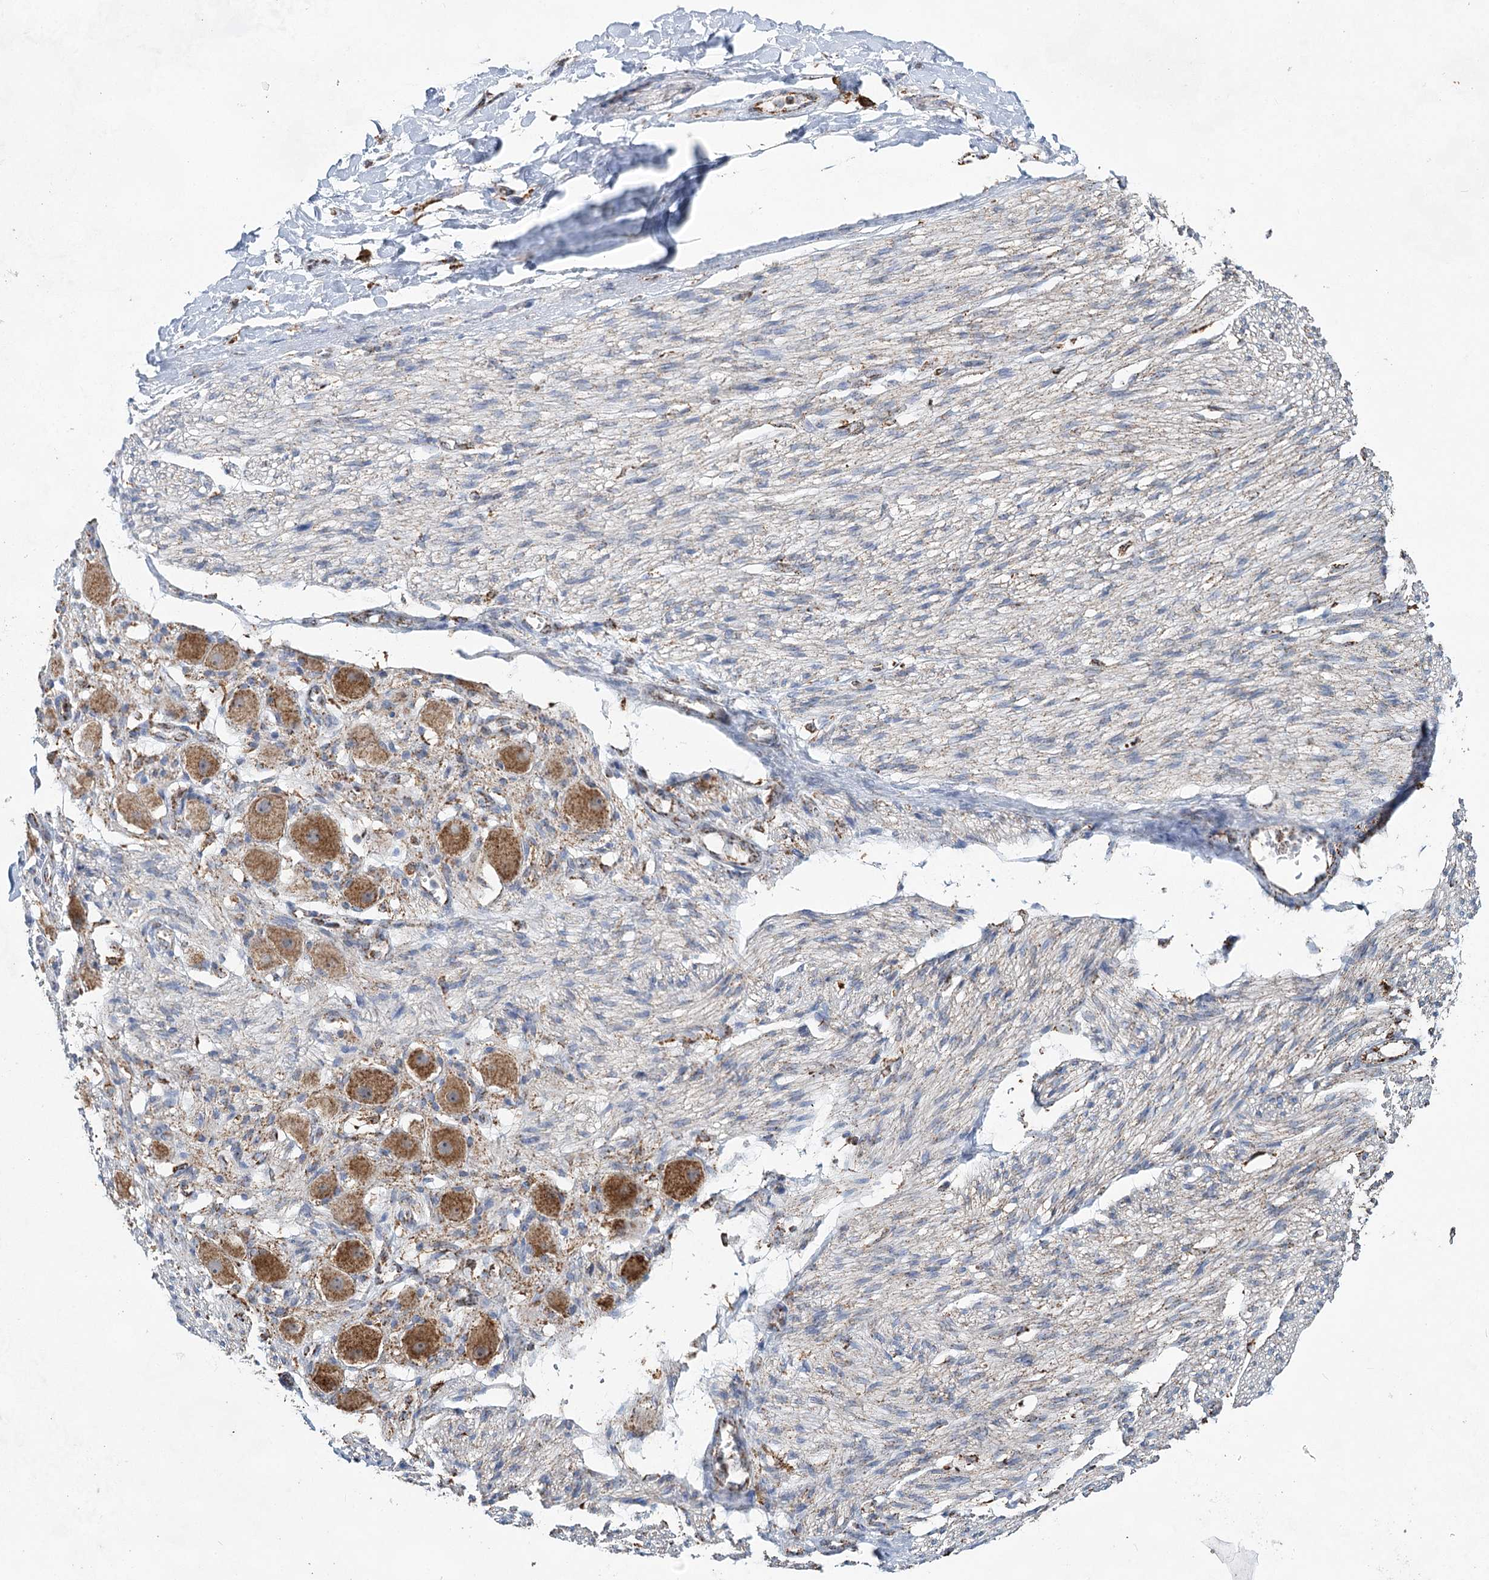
{"staining": {"intensity": "weak", "quantity": ">75%", "location": "cytoplasmic/membranous"}, "tissue": "adipose tissue", "cell_type": "Adipocytes", "image_type": "normal", "snomed": [{"axis": "morphology", "description": "Normal tissue, NOS"}, {"axis": "topography", "description": "Kidney"}, {"axis": "topography", "description": "Peripheral nerve tissue"}], "caption": "Protein positivity by immunohistochemistry reveals weak cytoplasmic/membranous staining in approximately >75% of adipocytes in unremarkable adipose tissue.", "gene": "CWF19L1", "patient": {"sex": "male", "age": 7}}